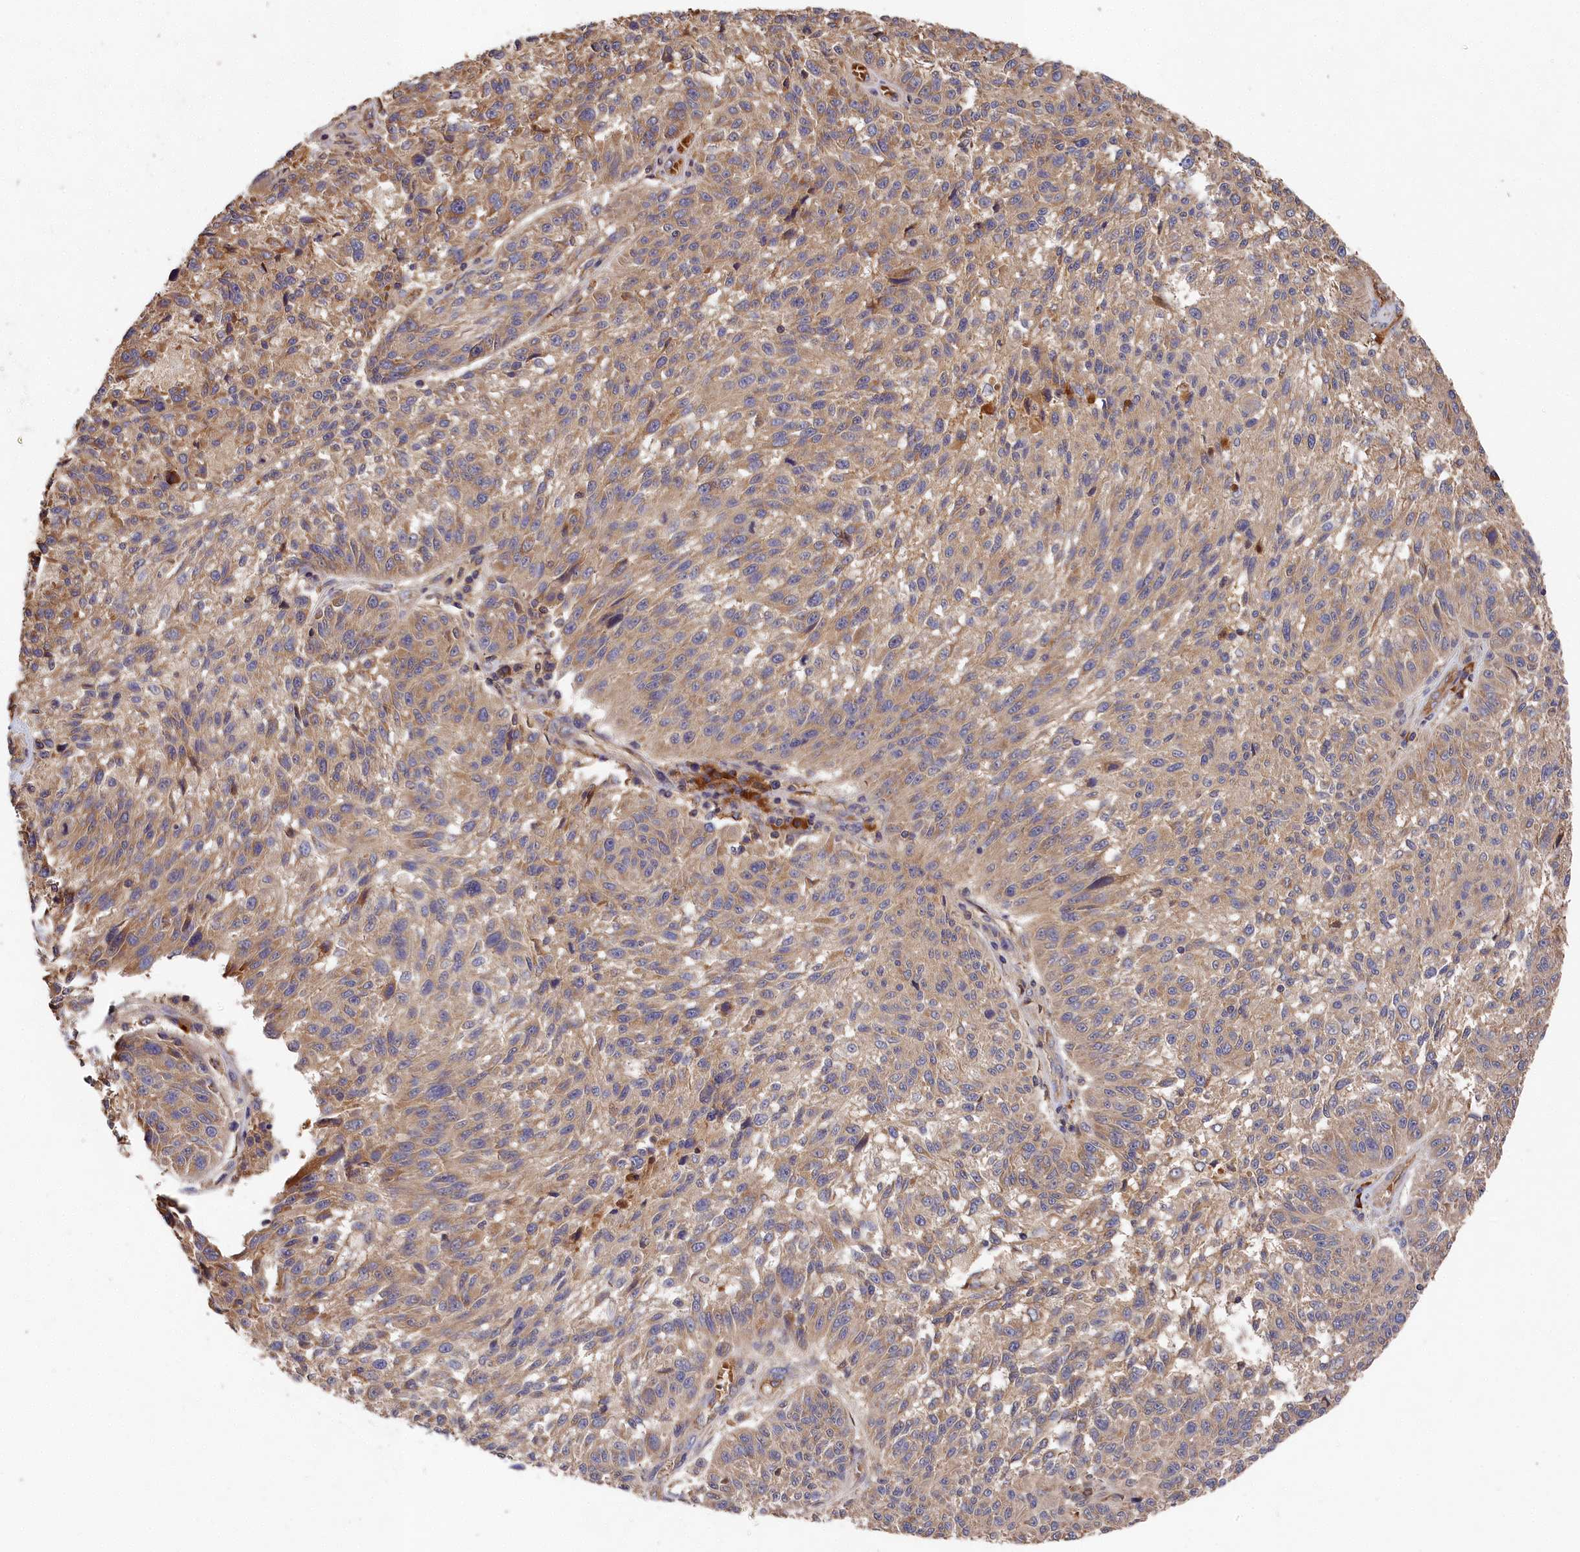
{"staining": {"intensity": "weak", "quantity": "<25%", "location": "cytoplasmic/membranous"}, "tissue": "melanoma", "cell_type": "Tumor cells", "image_type": "cancer", "snomed": [{"axis": "morphology", "description": "Malignant melanoma, NOS"}, {"axis": "topography", "description": "Skin"}], "caption": "Tumor cells show no significant staining in melanoma.", "gene": "DHRS11", "patient": {"sex": "male", "age": 53}}